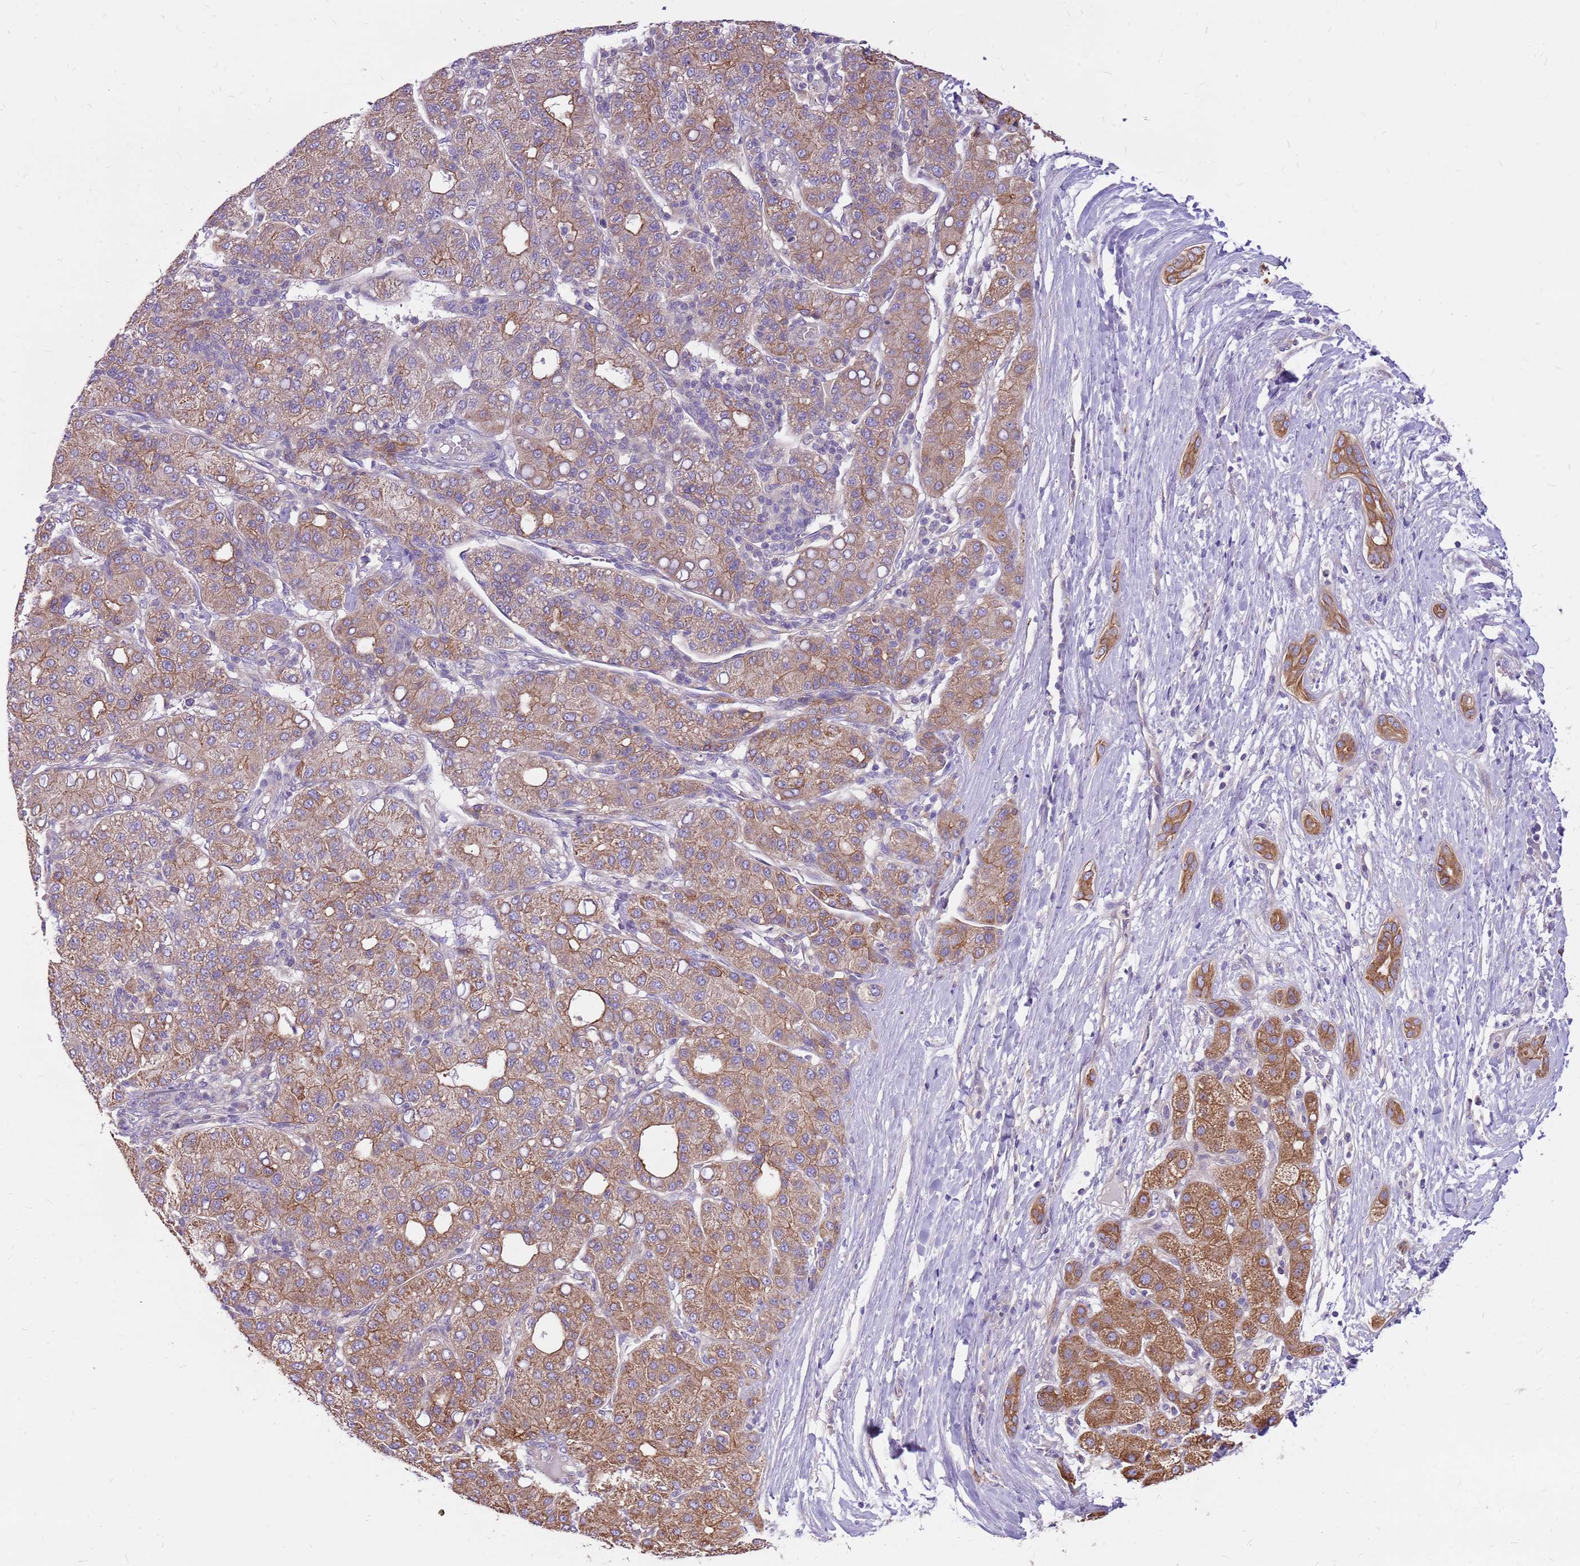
{"staining": {"intensity": "moderate", "quantity": "25%-75%", "location": "cytoplasmic/membranous"}, "tissue": "liver cancer", "cell_type": "Tumor cells", "image_type": "cancer", "snomed": [{"axis": "morphology", "description": "Carcinoma, Hepatocellular, NOS"}, {"axis": "topography", "description": "Liver"}], "caption": "The micrograph reveals staining of liver hepatocellular carcinoma, revealing moderate cytoplasmic/membranous protein expression (brown color) within tumor cells.", "gene": "WASHC4", "patient": {"sex": "male", "age": 65}}